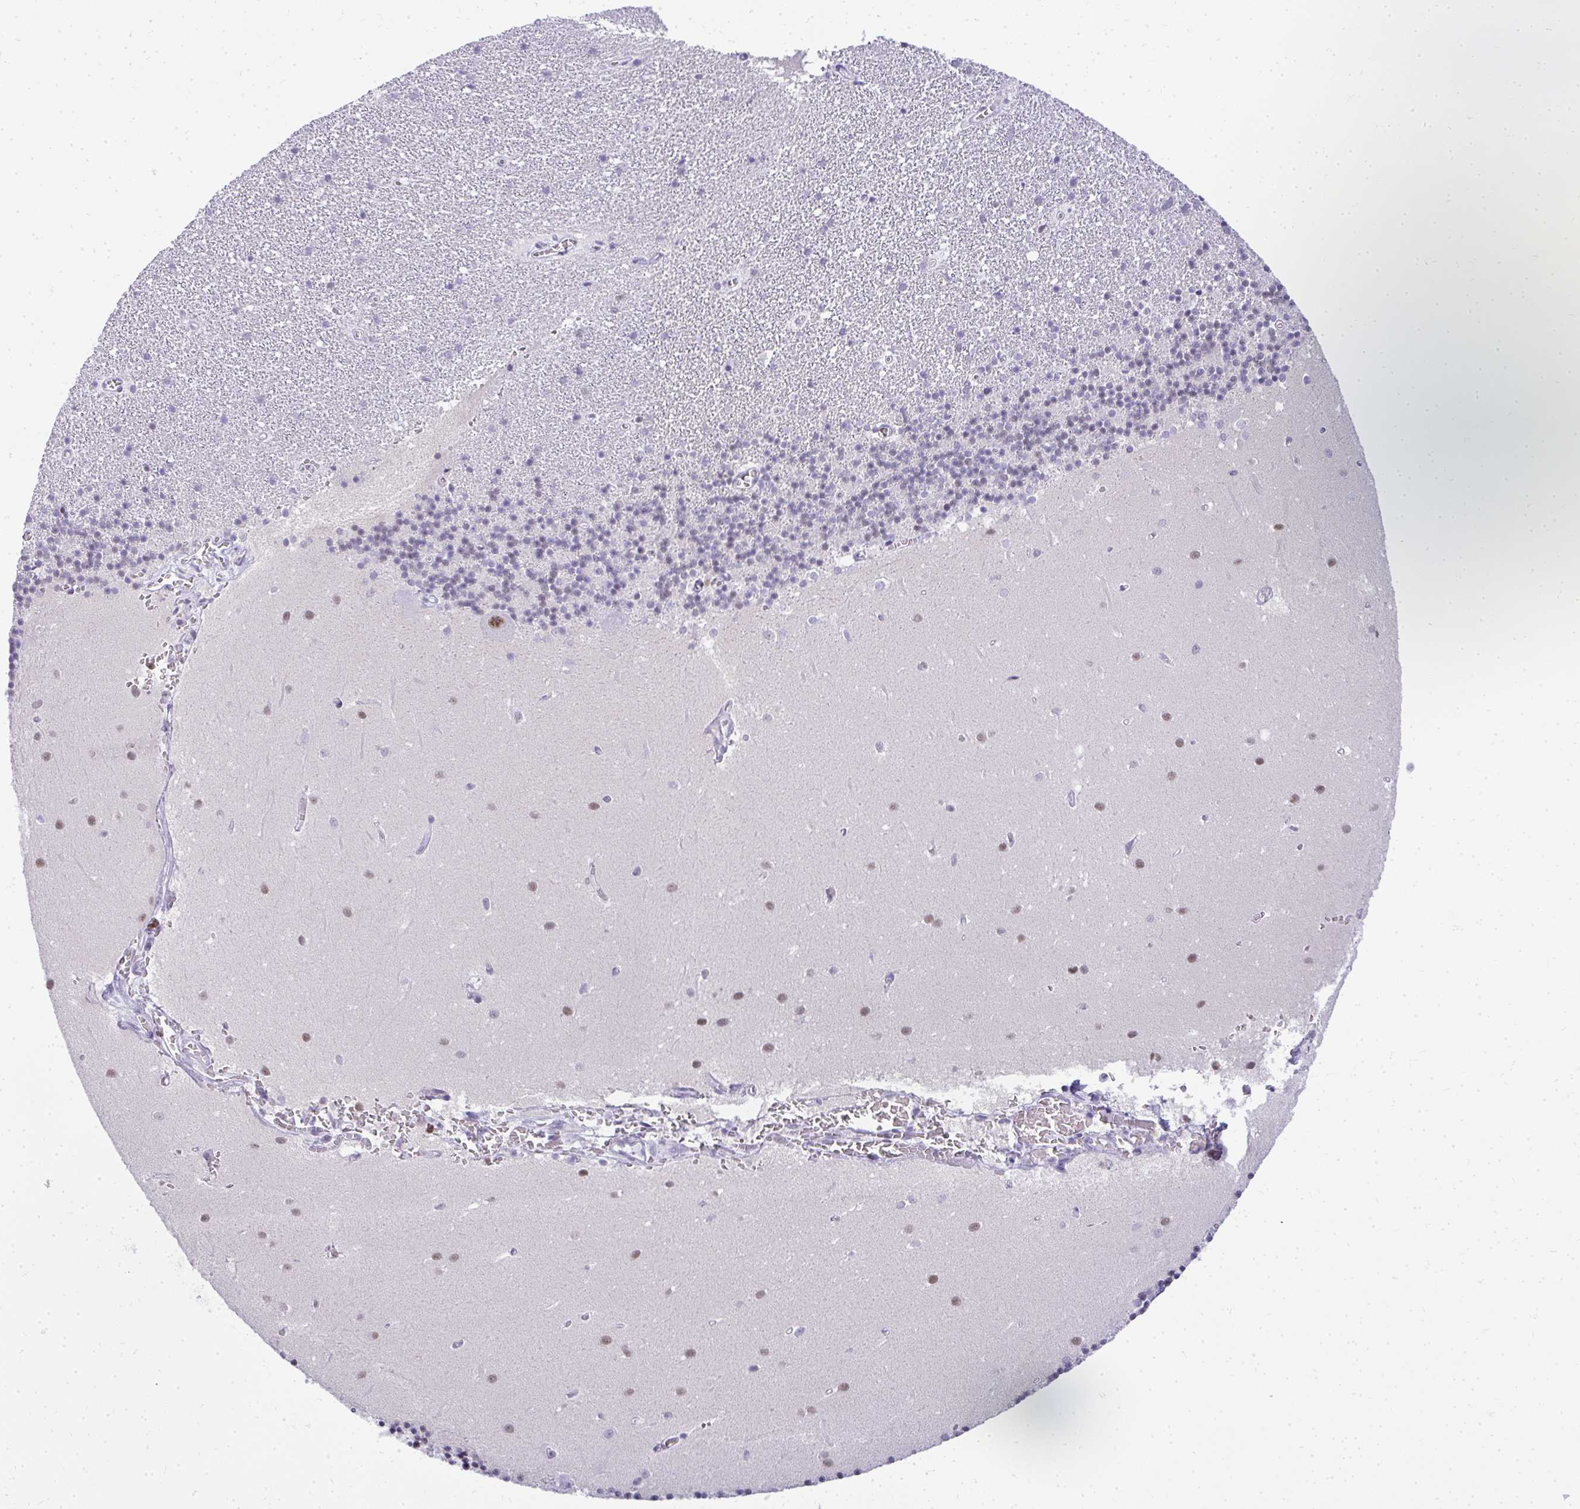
{"staining": {"intensity": "weak", "quantity": "<25%", "location": "nuclear"}, "tissue": "cerebellum", "cell_type": "Cells in granular layer", "image_type": "normal", "snomed": [{"axis": "morphology", "description": "Normal tissue, NOS"}, {"axis": "topography", "description": "Cerebellum"}], "caption": "Cerebellum stained for a protein using immunohistochemistry demonstrates no expression cells in granular layer.", "gene": "PLA2G1B", "patient": {"sex": "male", "age": 54}}